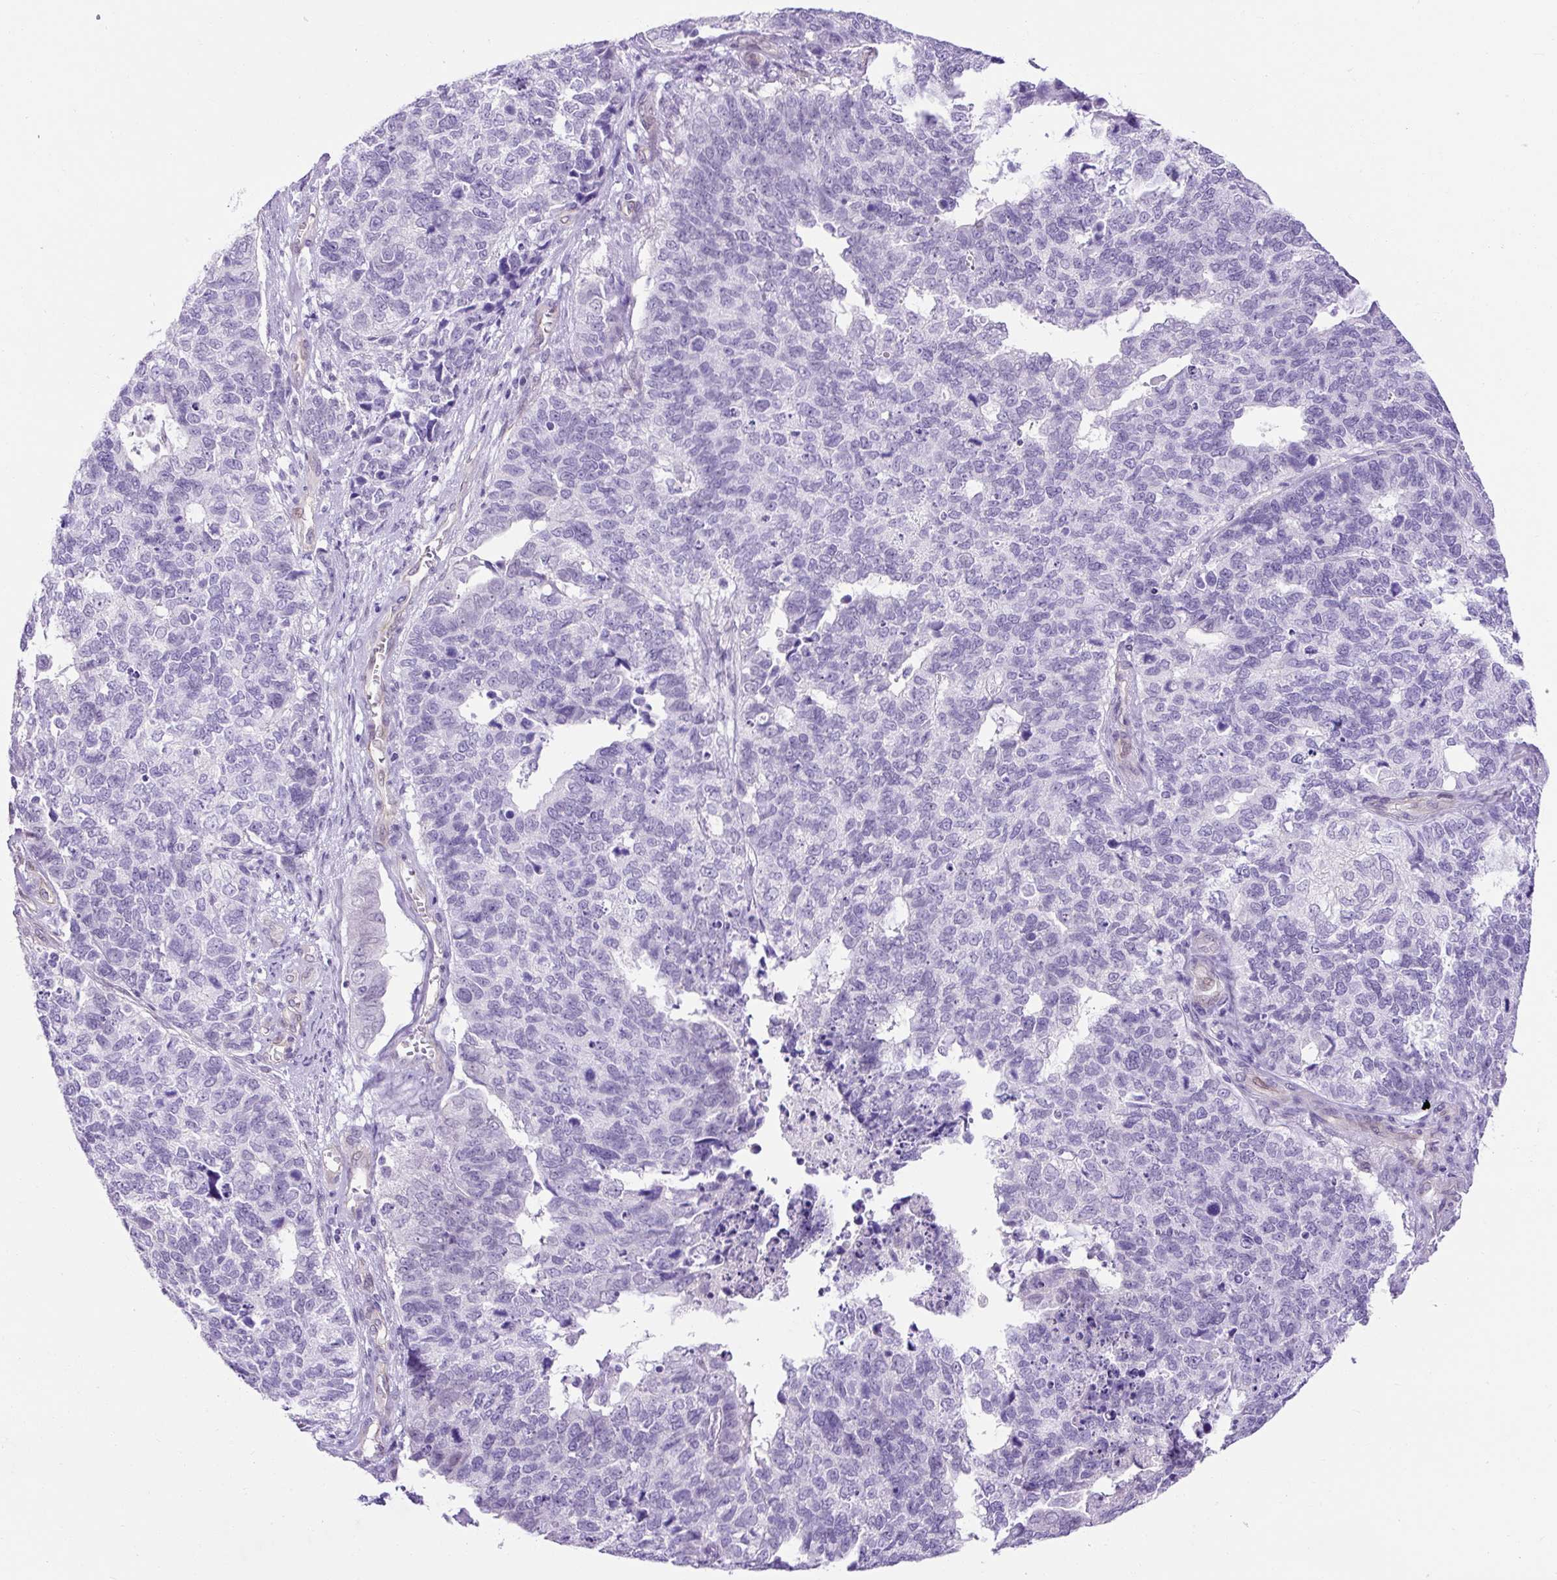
{"staining": {"intensity": "negative", "quantity": "none", "location": "none"}, "tissue": "cervical cancer", "cell_type": "Tumor cells", "image_type": "cancer", "snomed": [{"axis": "morphology", "description": "Adenocarcinoma, NOS"}, {"axis": "topography", "description": "Cervix"}], "caption": "Histopathology image shows no protein positivity in tumor cells of cervical adenocarcinoma tissue. Brightfield microscopy of IHC stained with DAB (3,3'-diaminobenzidine) (brown) and hematoxylin (blue), captured at high magnification.", "gene": "KRT12", "patient": {"sex": "female", "age": 63}}